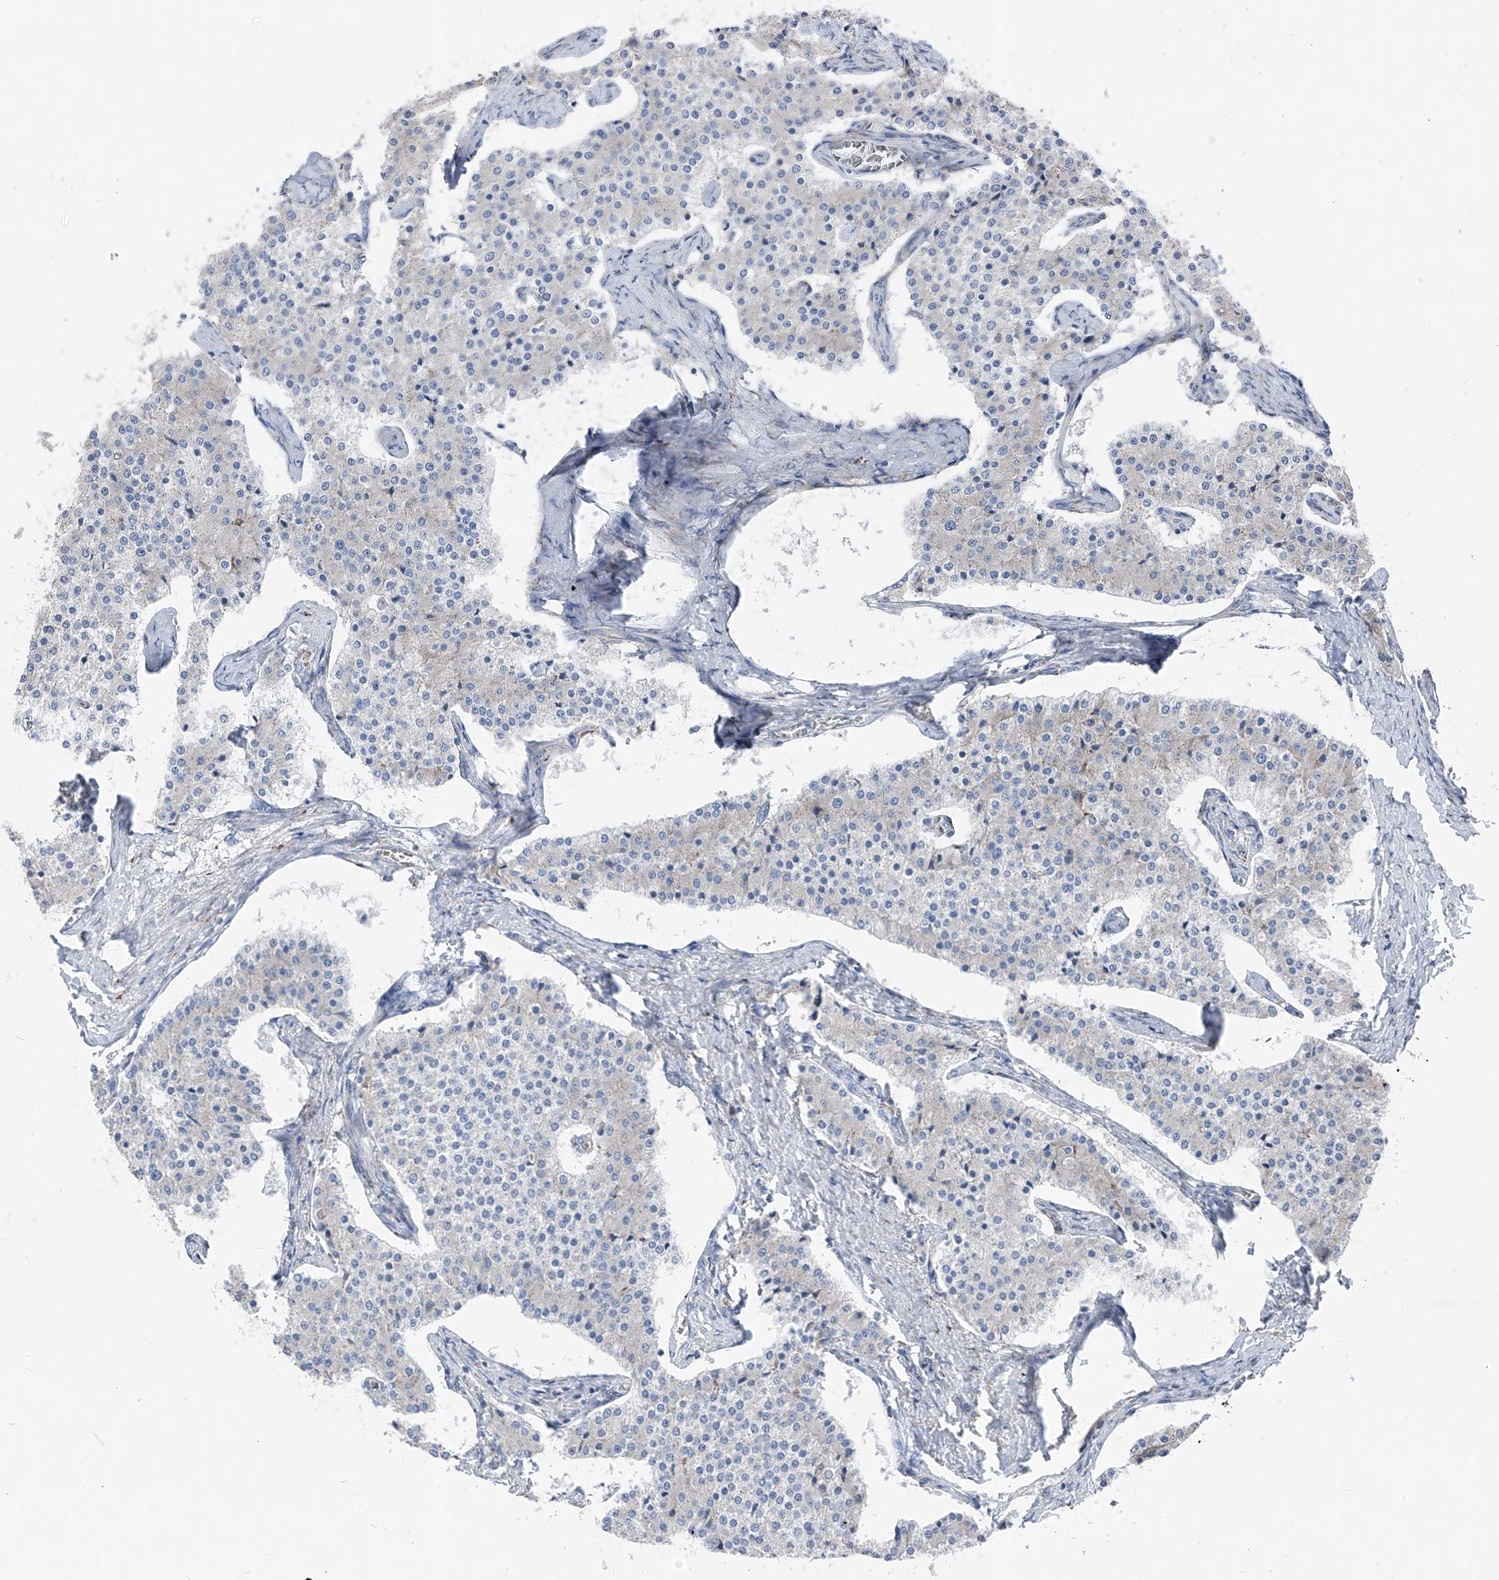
{"staining": {"intensity": "negative", "quantity": "none", "location": "none"}, "tissue": "carcinoid", "cell_type": "Tumor cells", "image_type": "cancer", "snomed": [{"axis": "morphology", "description": "Carcinoid, malignant, NOS"}, {"axis": "topography", "description": "Colon"}], "caption": "The histopathology image displays no staining of tumor cells in carcinoid.", "gene": "IFI27", "patient": {"sex": "female", "age": 52}}